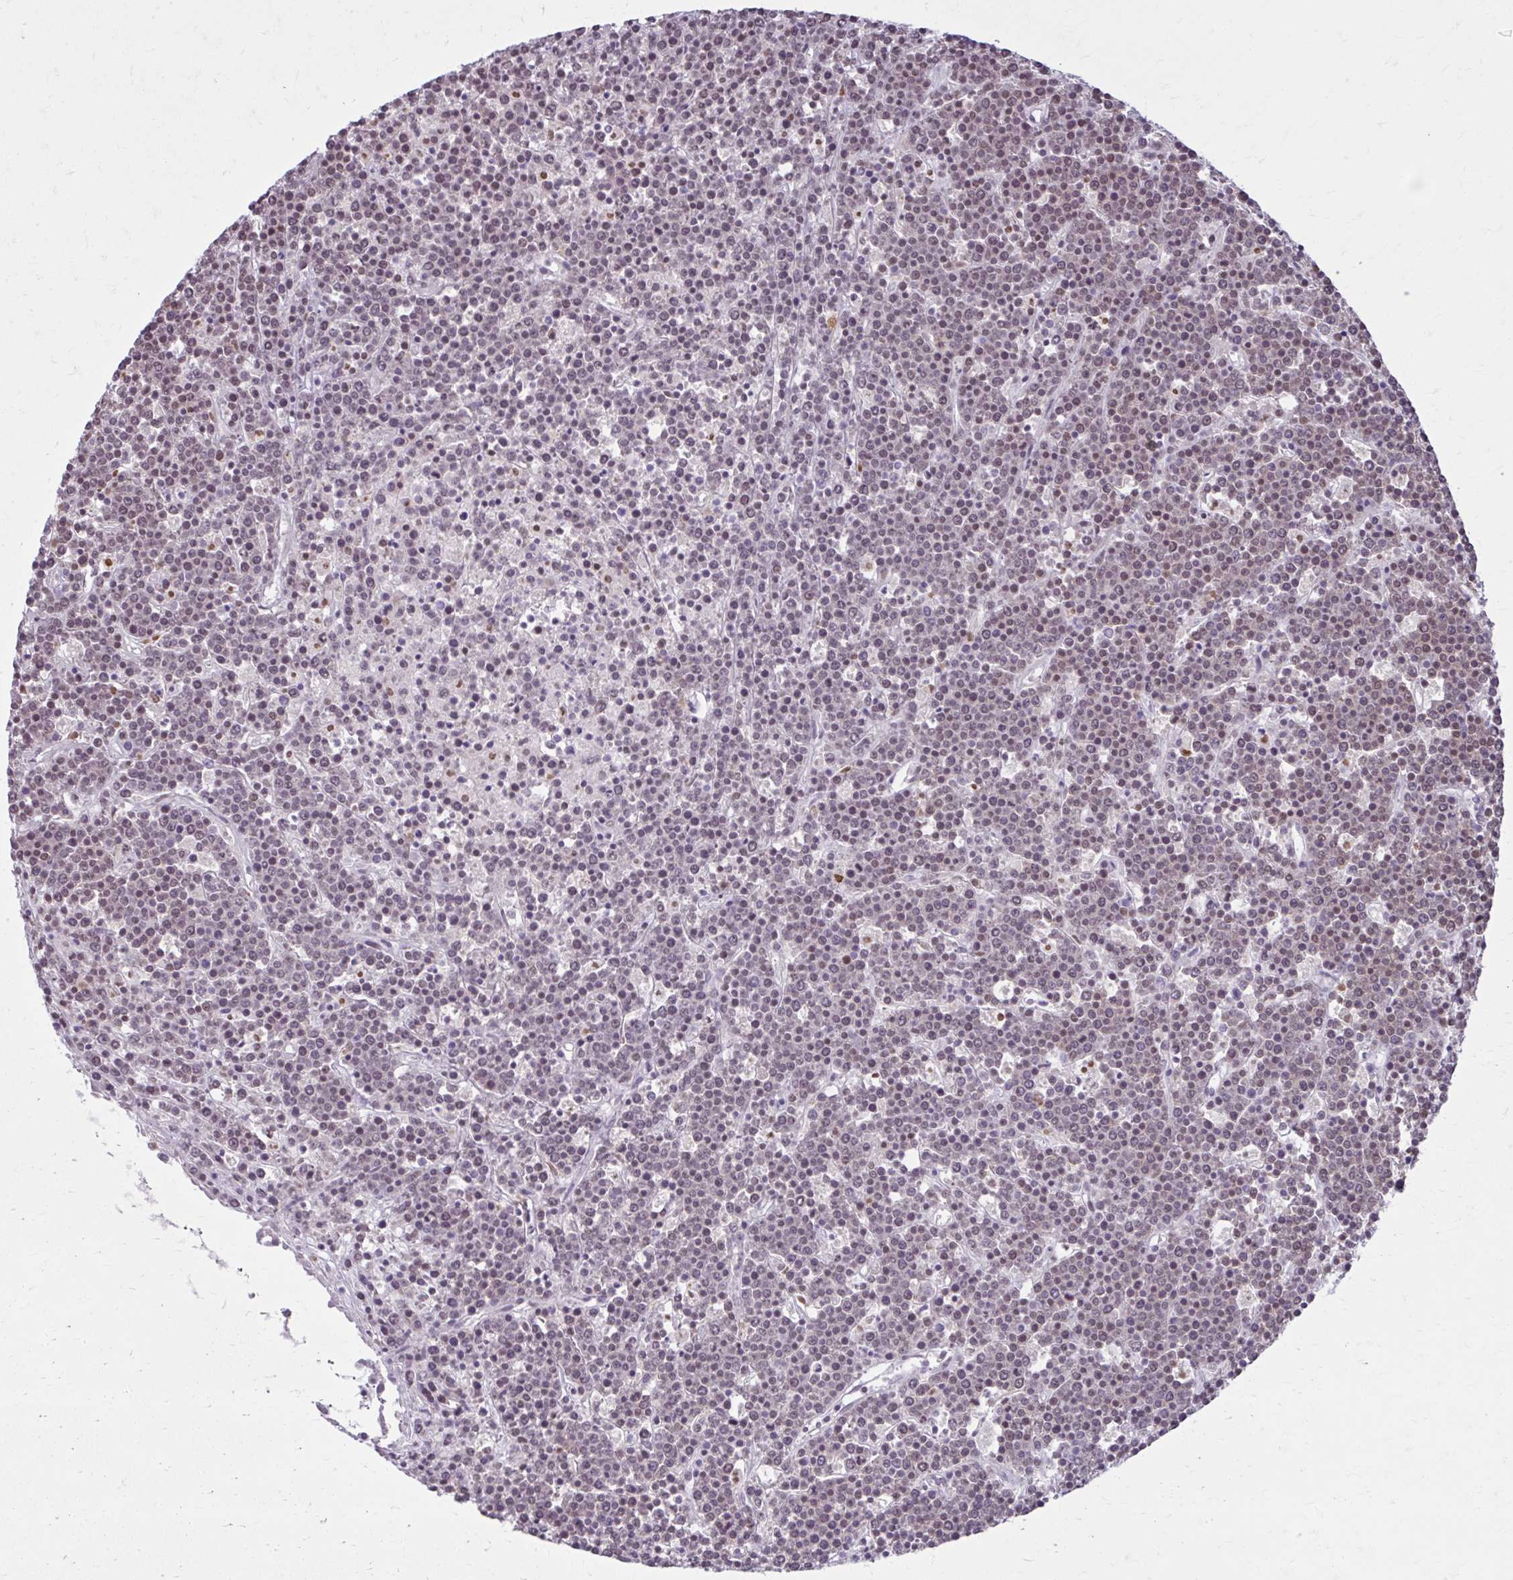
{"staining": {"intensity": "moderate", "quantity": "25%-75%", "location": "nuclear"}, "tissue": "lymphoma", "cell_type": "Tumor cells", "image_type": "cancer", "snomed": [{"axis": "morphology", "description": "Malignant lymphoma, non-Hodgkin's type, High grade"}, {"axis": "topography", "description": "Ovary"}], "caption": "A medium amount of moderate nuclear expression is present in about 25%-75% of tumor cells in malignant lymphoma, non-Hodgkin's type (high-grade) tissue.", "gene": "PABIR1", "patient": {"sex": "female", "age": 56}}